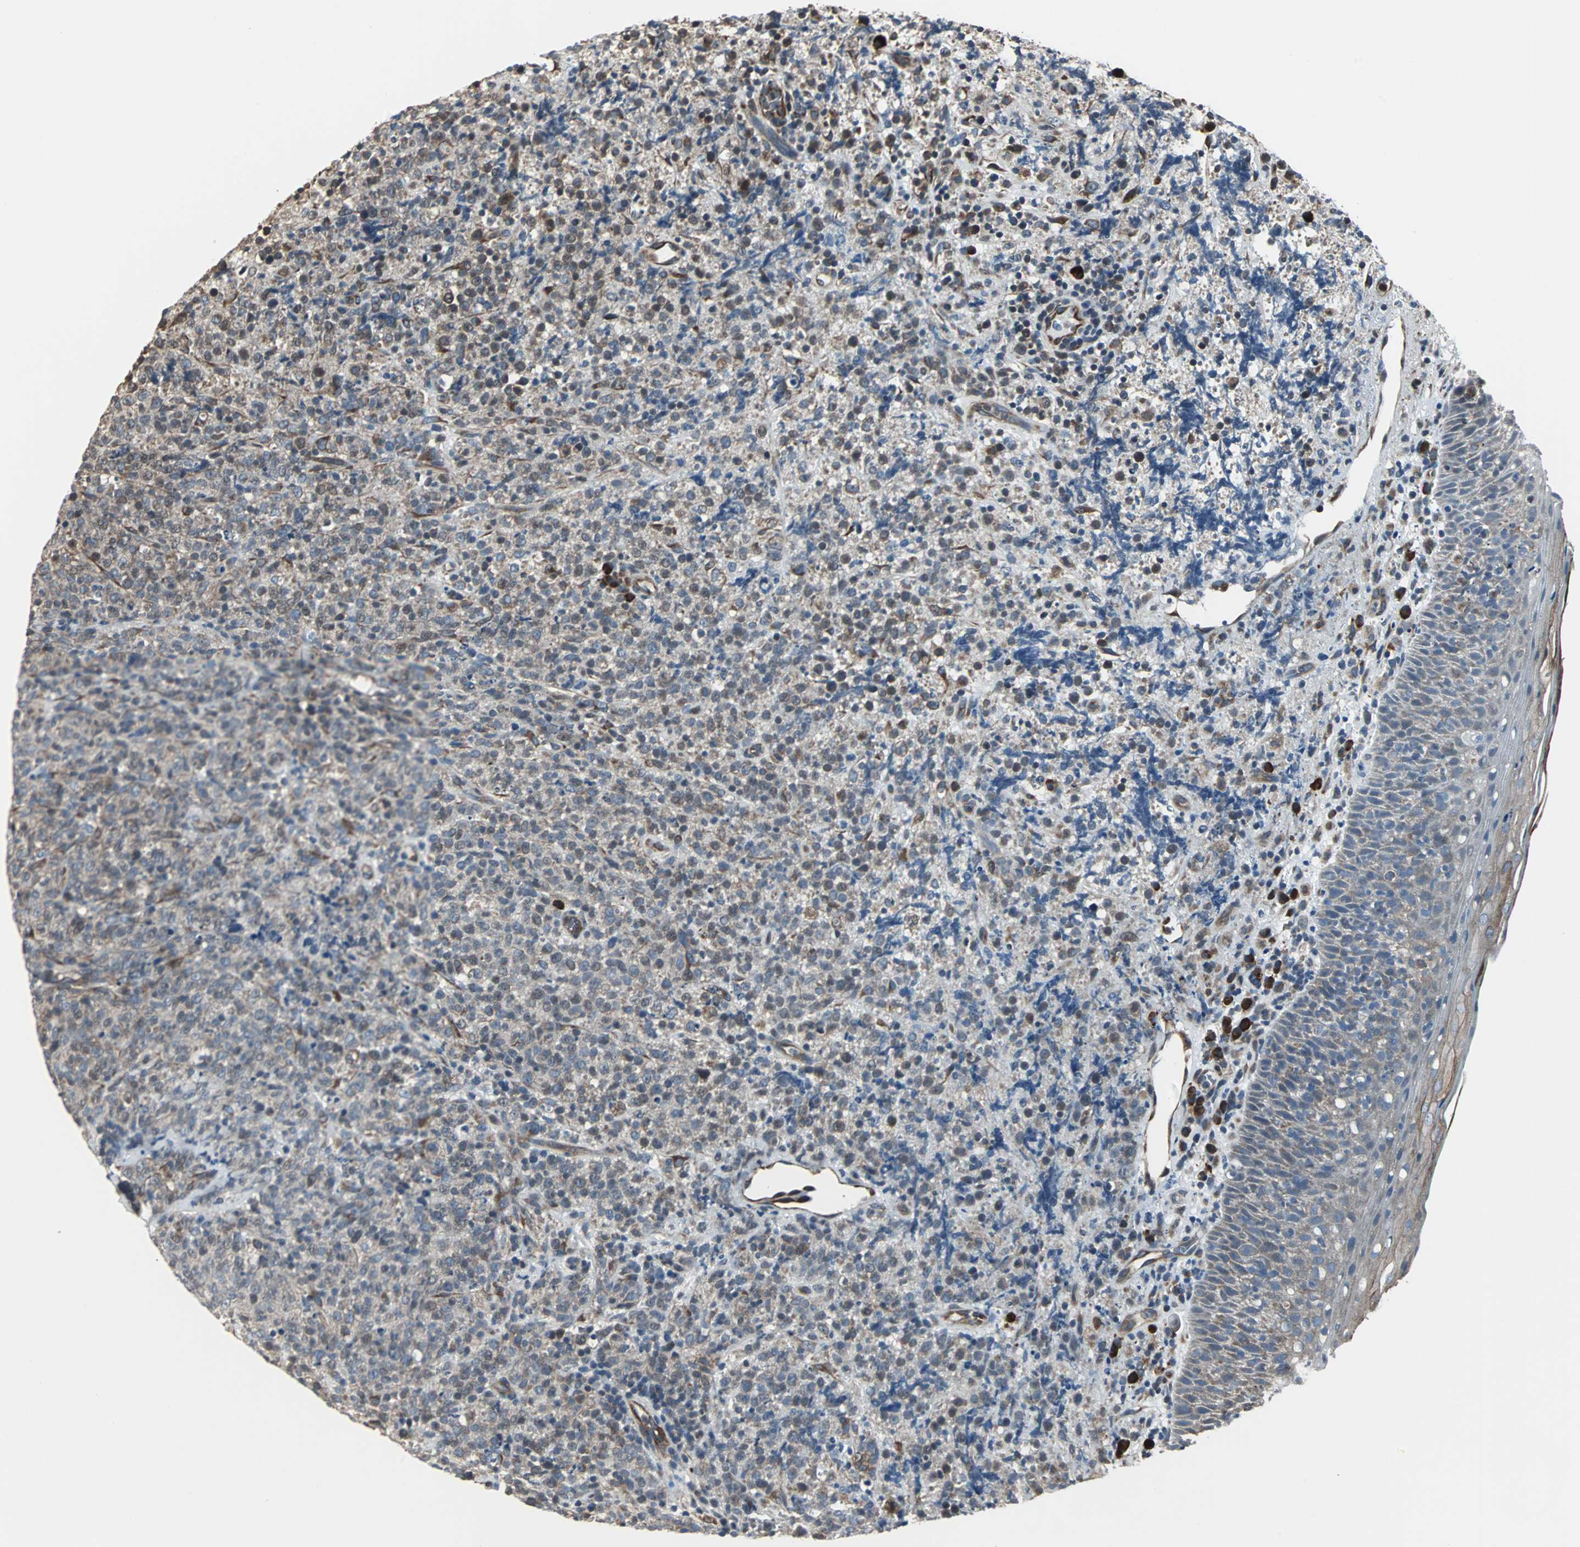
{"staining": {"intensity": "weak", "quantity": "25%-75%", "location": "cytoplasmic/membranous"}, "tissue": "lymphoma", "cell_type": "Tumor cells", "image_type": "cancer", "snomed": [{"axis": "morphology", "description": "Malignant lymphoma, non-Hodgkin's type, High grade"}, {"axis": "topography", "description": "Tonsil"}], "caption": "Immunohistochemical staining of high-grade malignant lymphoma, non-Hodgkin's type reveals low levels of weak cytoplasmic/membranous positivity in about 25%-75% of tumor cells.", "gene": "CHP1", "patient": {"sex": "female", "age": 36}}